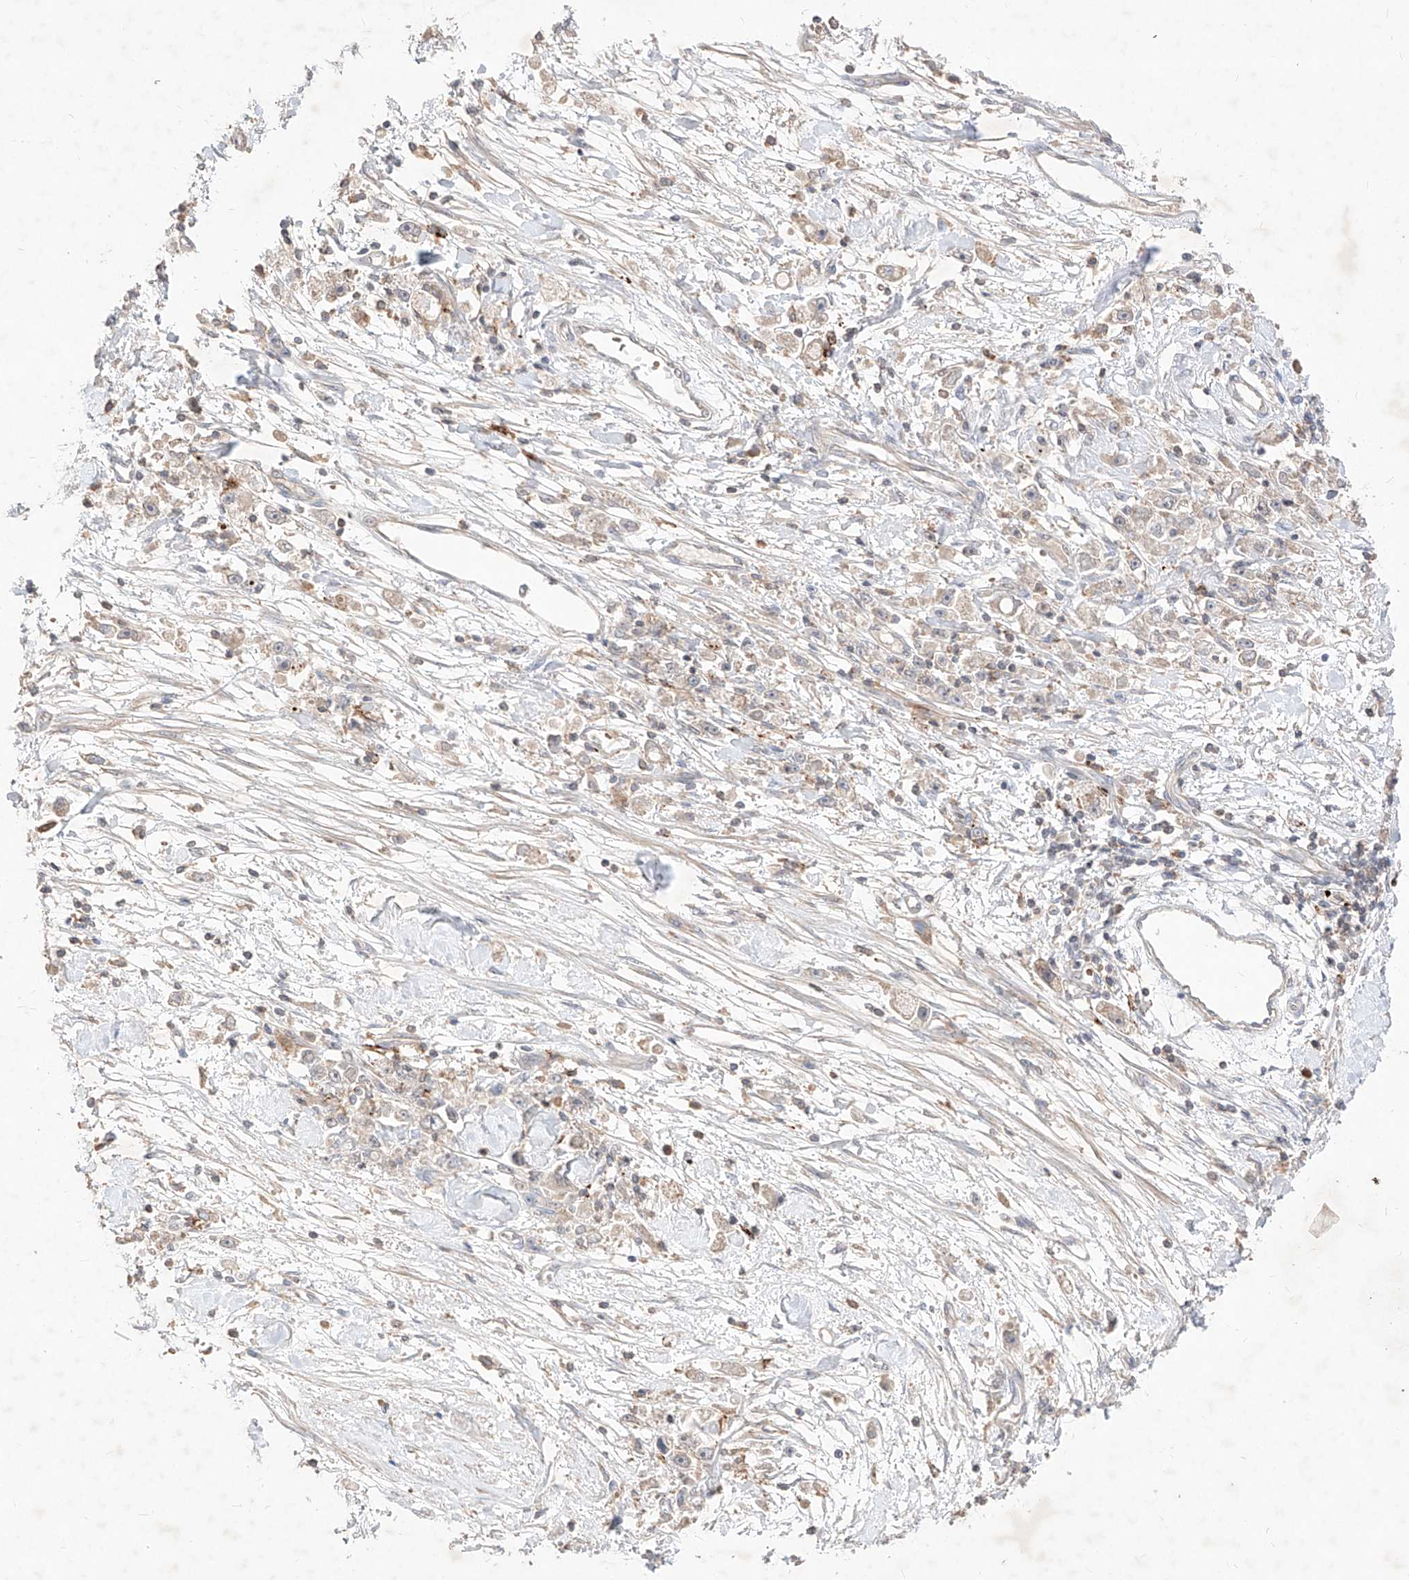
{"staining": {"intensity": "weak", "quantity": "<25%", "location": "cytoplasmic/membranous"}, "tissue": "stomach cancer", "cell_type": "Tumor cells", "image_type": "cancer", "snomed": [{"axis": "morphology", "description": "Adenocarcinoma, NOS"}, {"axis": "topography", "description": "Stomach"}], "caption": "Tumor cells show no significant positivity in stomach cancer (adenocarcinoma). The staining is performed using DAB (3,3'-diaminobenzidine) brown chromogen with nuclei counter-stained in using hematoxylin.", "gene": "TSNAX", "patient": {"sex": "female", "age": 59}}